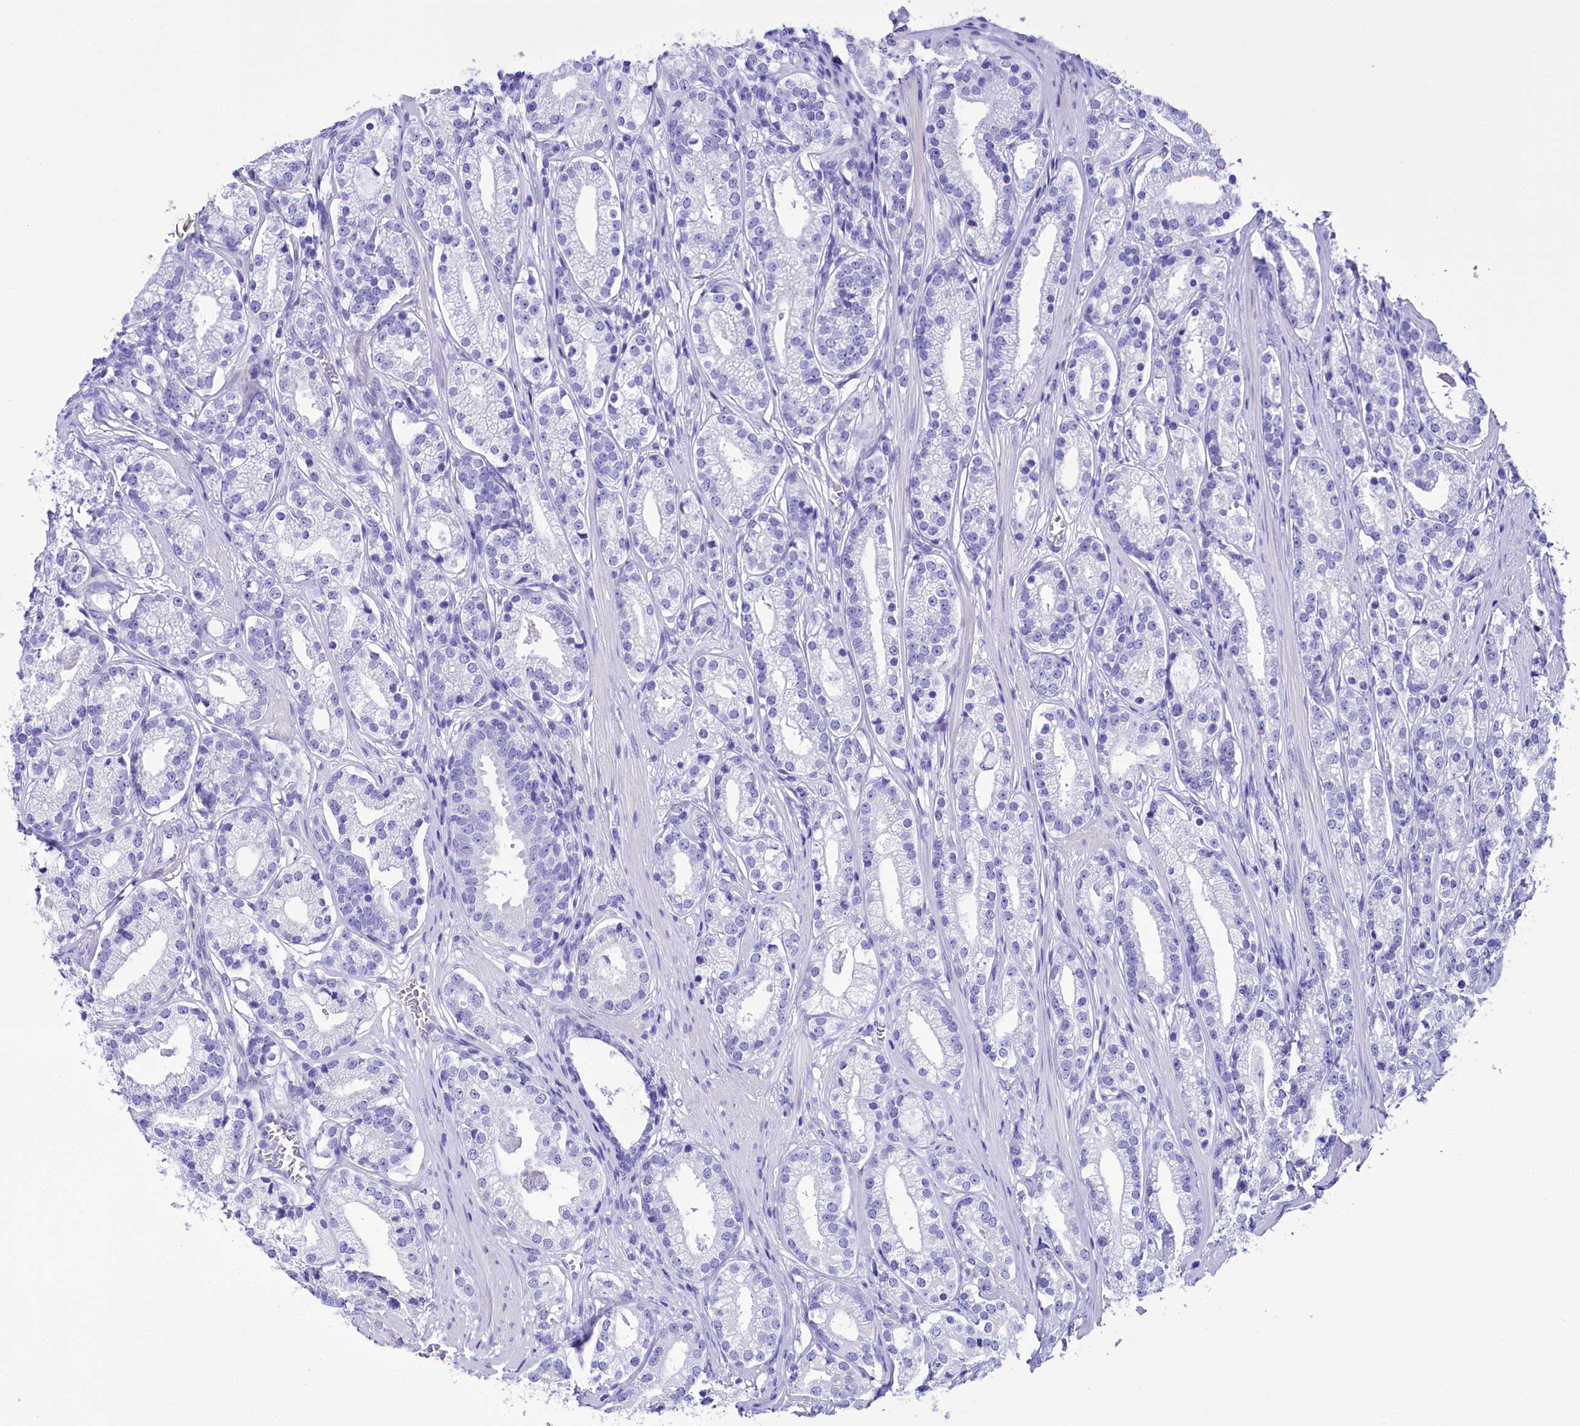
{"staining": {"intensity": "negative", "quantity": "none", "location": "none"}, "tissue": "prostate cancer", "cell_type": "Tumor cells", "image_type": "cancer", "snomed": [{"axis": "morphology", "description": "Adenocarcinoma, High grade"}, {"axis": "topography", "description": "Prostate"}], "caption": "IHC histopathology image of neoplastic tissue: human prostate cancer stained with DAB displays no significant protein staining in tumor cells.", "gene": "TTC36", "patient": {"sex": "male", "age": 69}}